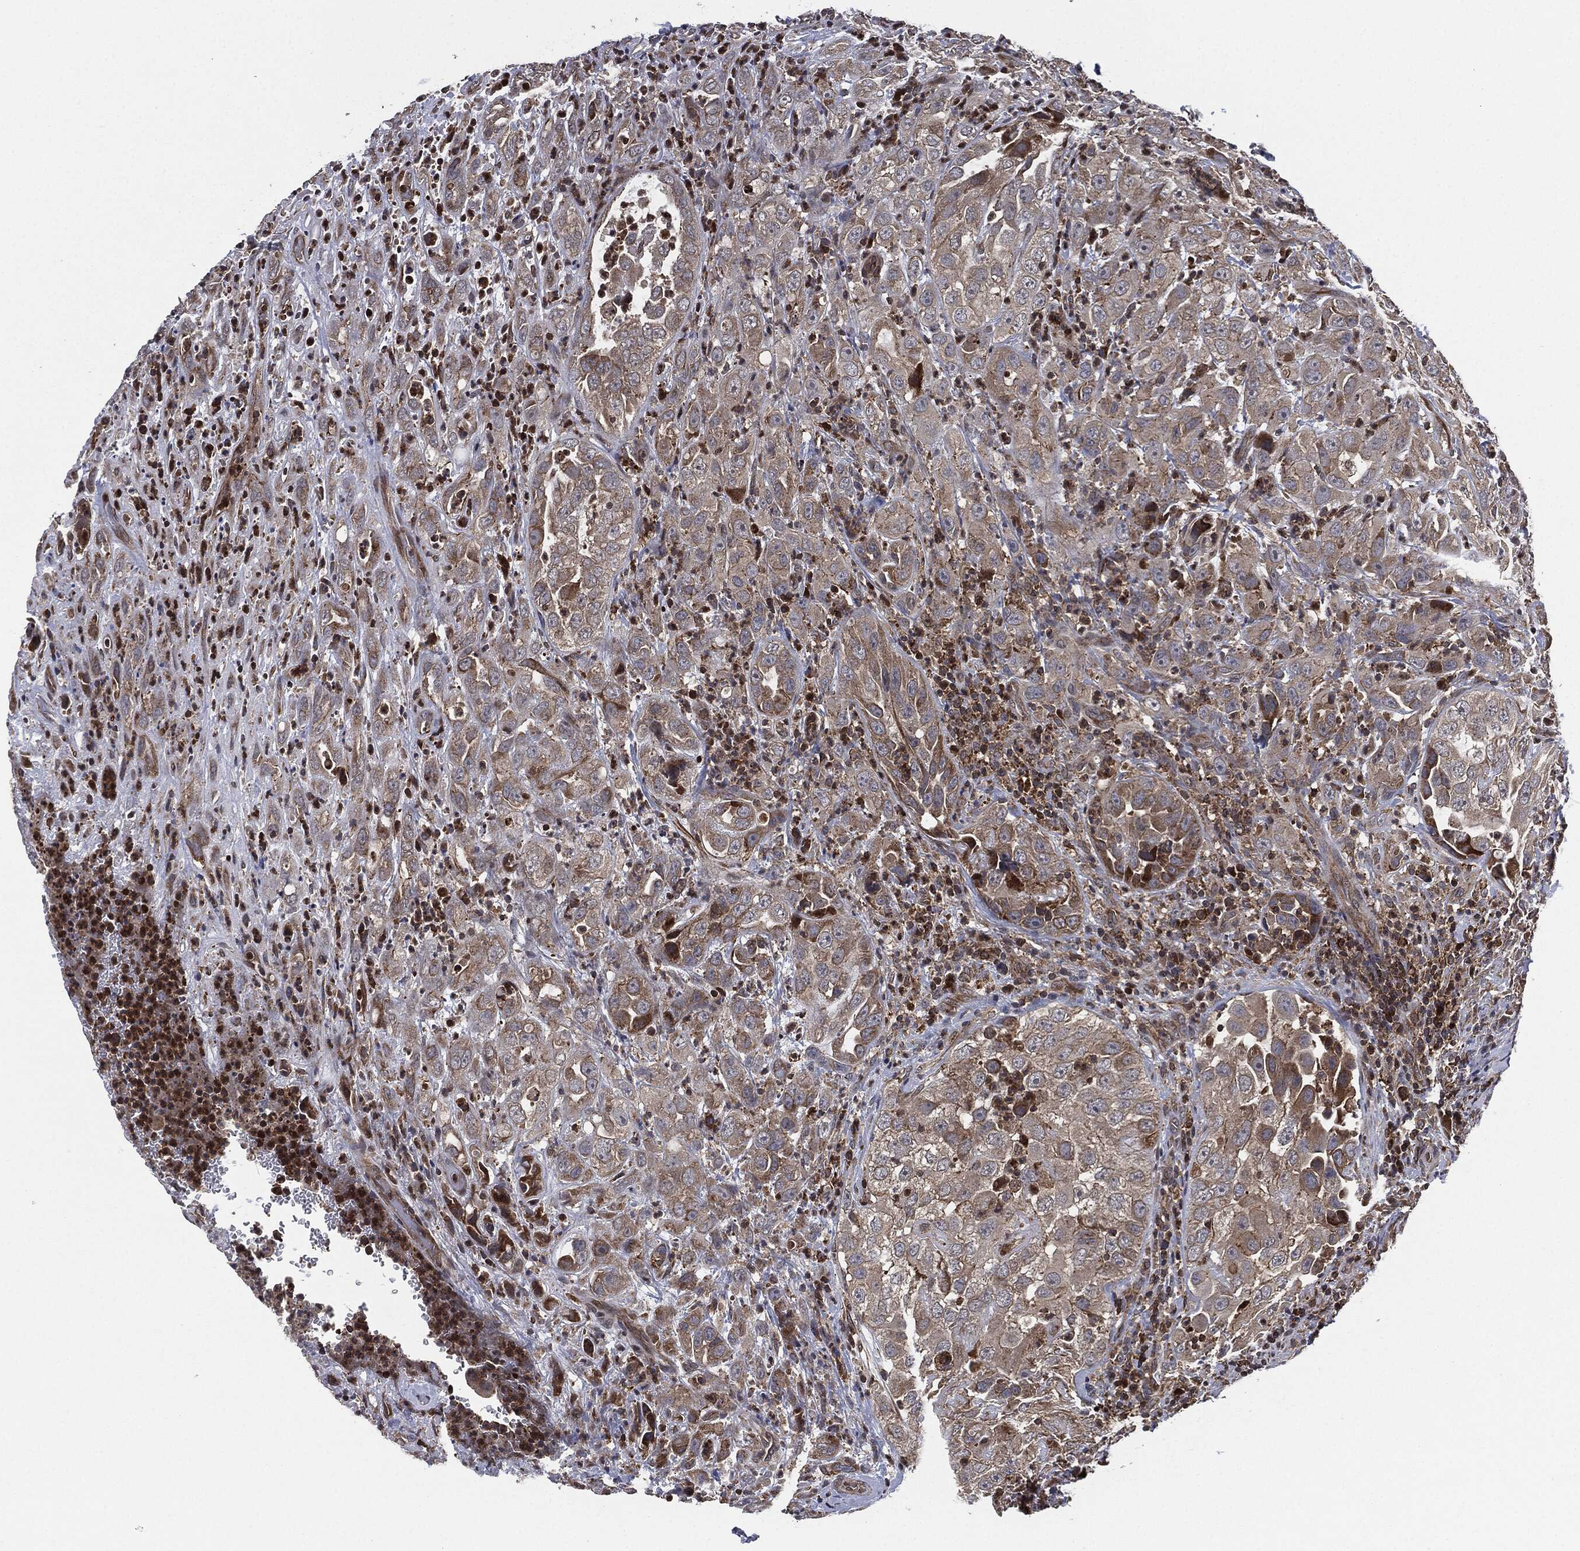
{"staining": {"intensity": "weak", "quantity": ">75%", "location": "cytoplasmic/membranous"}, "tissue": "urothelial cancer", "cell_type": "Tumor cells", "image_type": "cancer", "snomed": [{"axis": "morphology", "description": "Urothelial carcinoma, High grade"}, {"axis": "topography", "description": "Urinary bladder"}], "caption": "Immunohistochemical staining of human urothelial cancer displays weak cytoplasmic/membranous protein staining in about >75% of tumor cells. The protein of interest is shown in brown color, while the nuclei are stained blue.", "gene": "UBR1", "patient": {"sex": "female", "age": 41}}